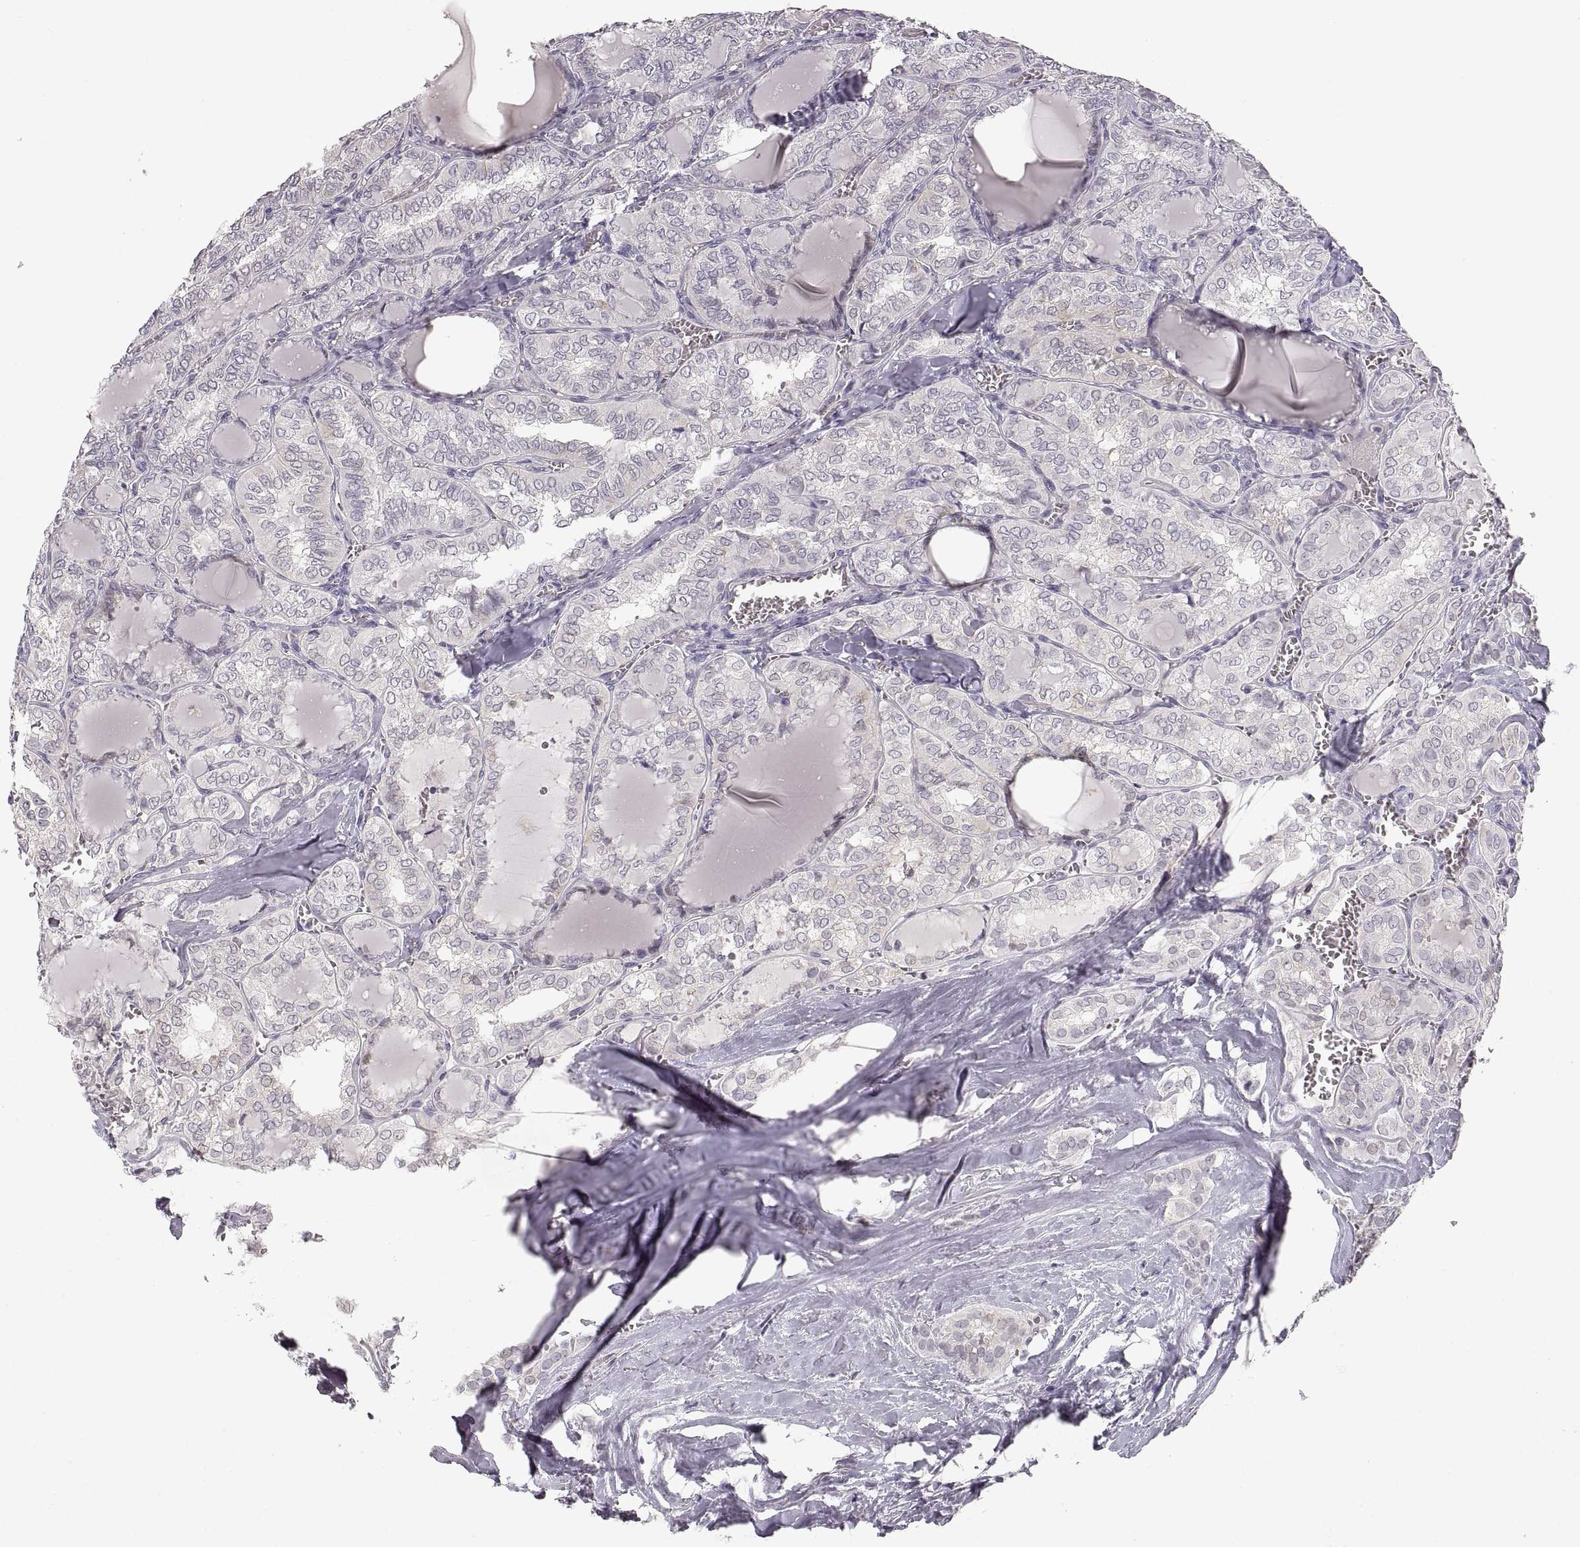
{"staining": {"intensity": "weak", "quantity": "<25%", "location": "cytoplasmic/membranous"}, "tissue": "thyroid cancer", "cell_type": "Tumor cells", "image_type": "cancer", "snomed": [{"axis": "morphology", "description": "Papillary adenocarcinoma, NOS"}, {"axis": "topography", "description": "Thyroid gland"}], "caption": "This micrograph is of thyroid cancer (papillary adenocarcinoma) stained with IHC to label a protein in brown with the nuclei are counter-stained blue. There is no positivity in tumor cells.", "gene": "PCSK2", "patient": {"sex": "female", "age": 41}}